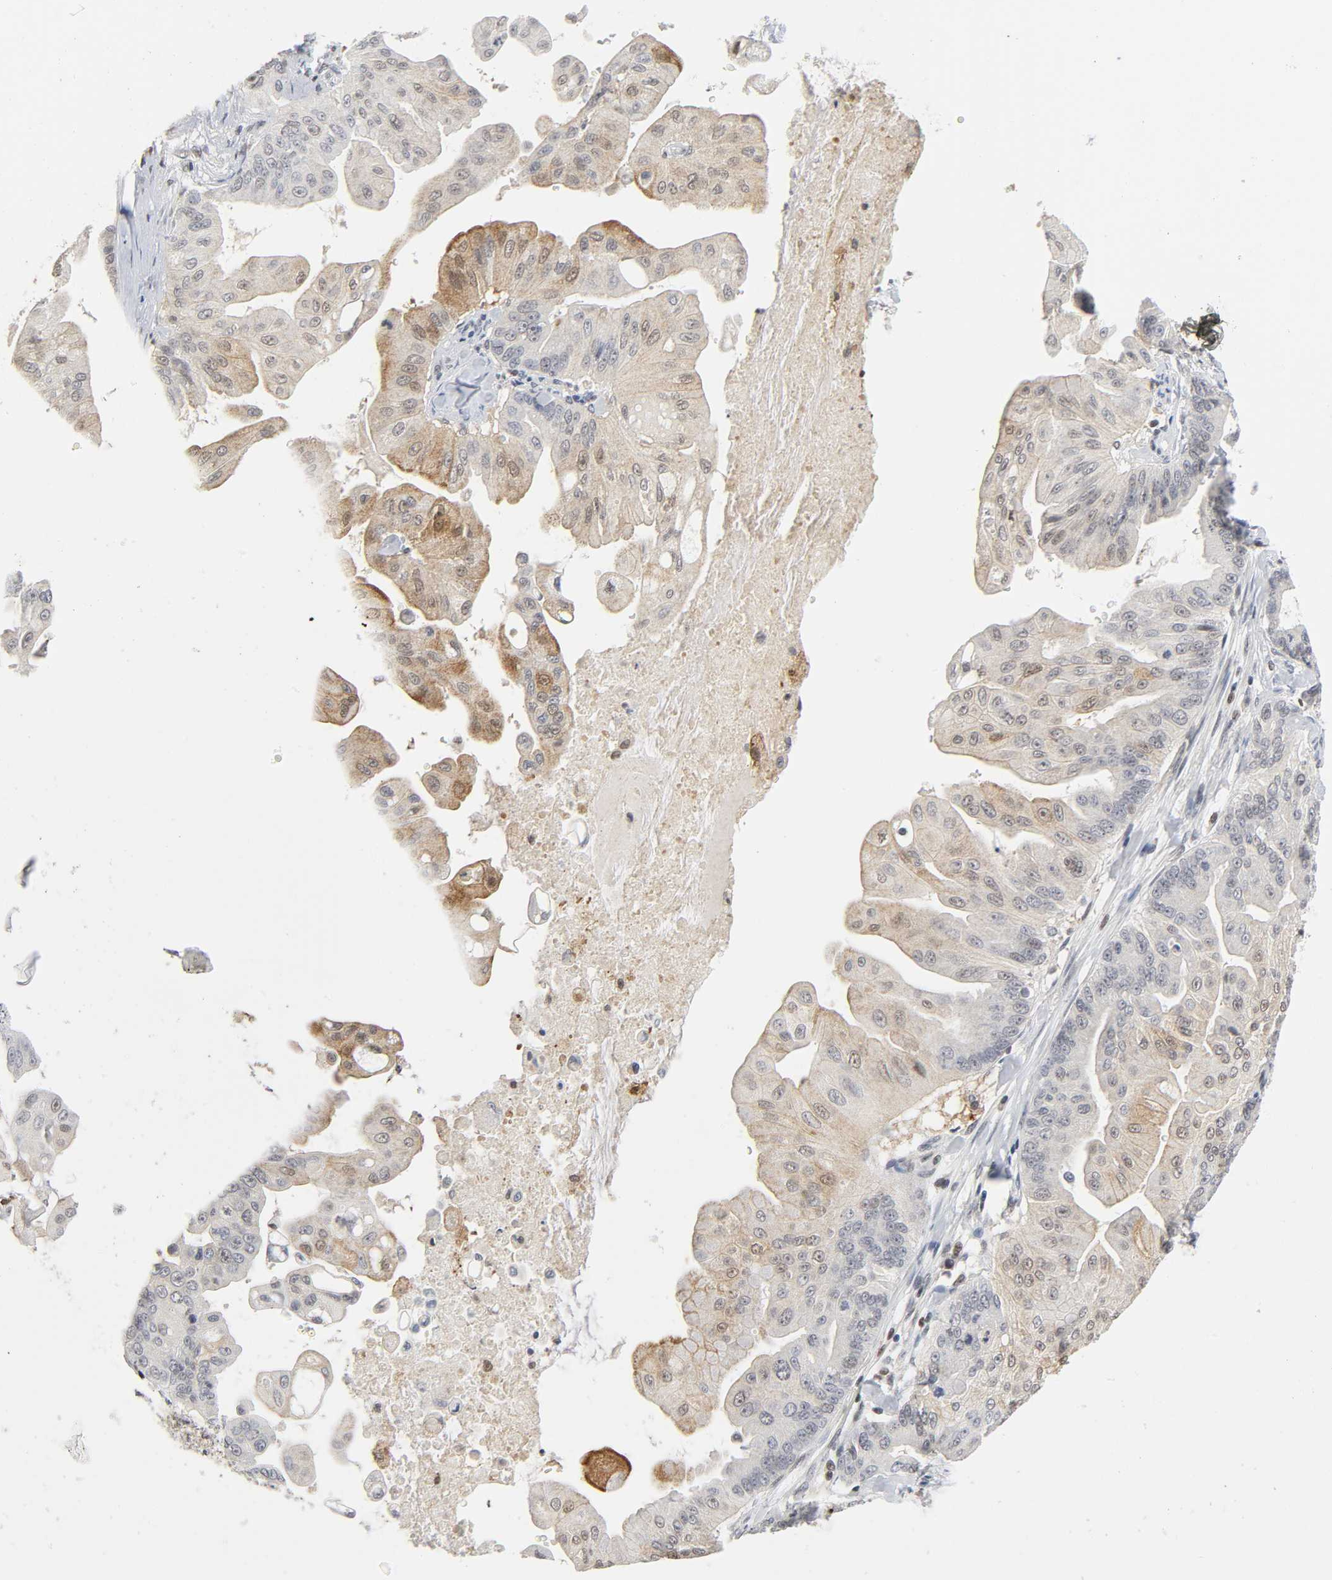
{"staining": {"intensity": "moderate", "quantity": "<25%", "location": "cytoplasmic/membranous,nuclear"}, "tissue": "pancreatic cancer", "cell_type": "Tumor cells", "image_type": "cancer", "snomed": [{"axis": "morphology", "description": "Adenocarcinoma, NOS"}, {"axis": "topography", "description": "Pancreas"}], "caption": "Immunohistochemistry (DAB (3,3'-diaminobenzidine)) staining of human pancreatic cancer (adenocarcinoma) reveals moderate cytoplasmic/membranous and nuclear protein staining in approximately <25% of tumor cells.", "gene": "KAT2B", "patient": {"sex": "female", "age": 75}}